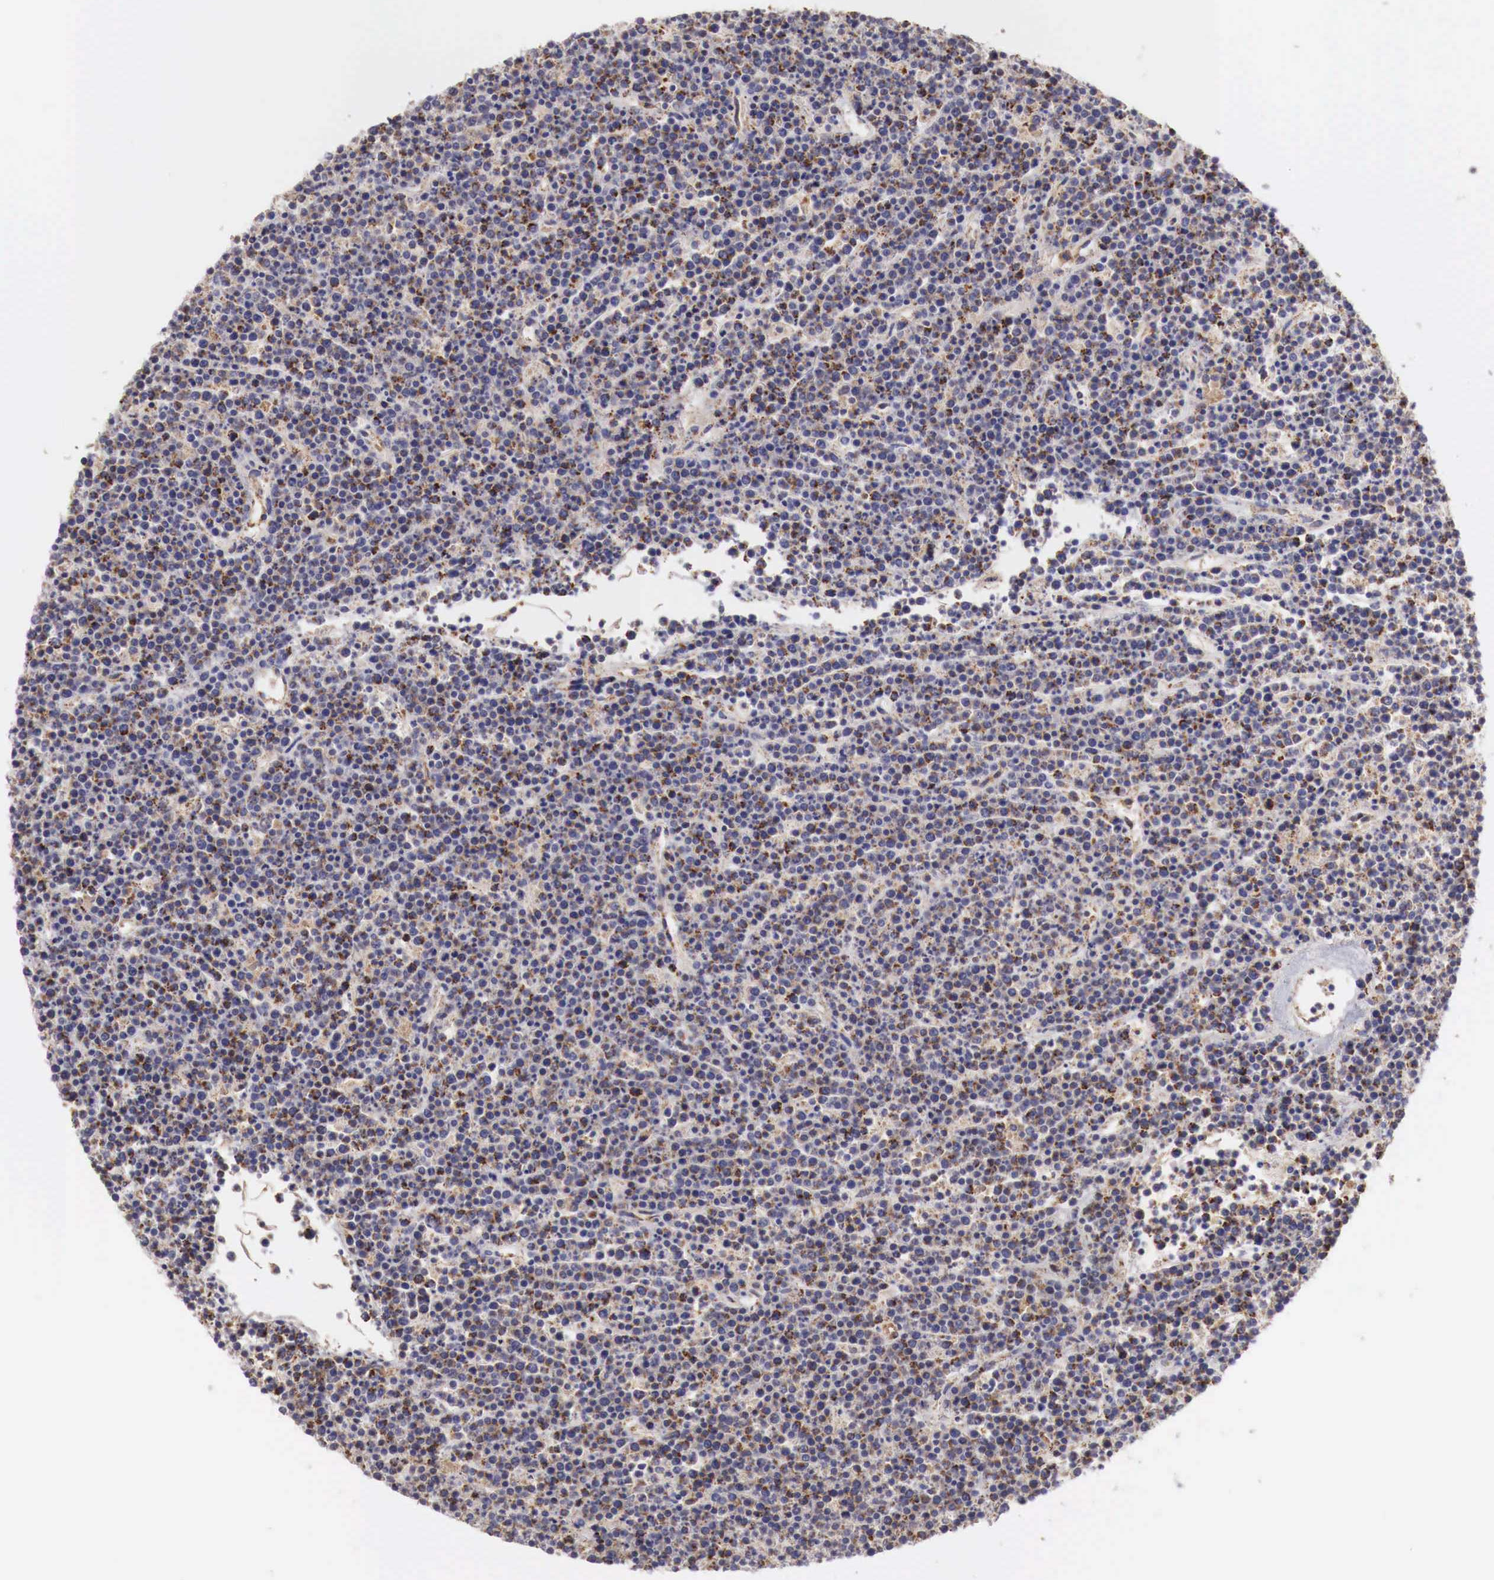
{"staining": {"intensity": "weak", "quantity": ">75%", "location": "cytoplasmic/membranous"}, "tissue": "lymphoma", "cell_type": "Tumor cells", "image_type": "cancer", "snomed": [{"axis": "morphology", "description": "Malignant lymphoma, non-Hodgkin's type, High grade"}, {"axis": "topography", "description": "Ovary"}], "caption": "Human lymphoma stained with a protein marker demonstrates weak staining in tumor cells.", "gene": "XPNPEP3", "patient": {"sex": "female", "age": 56}}